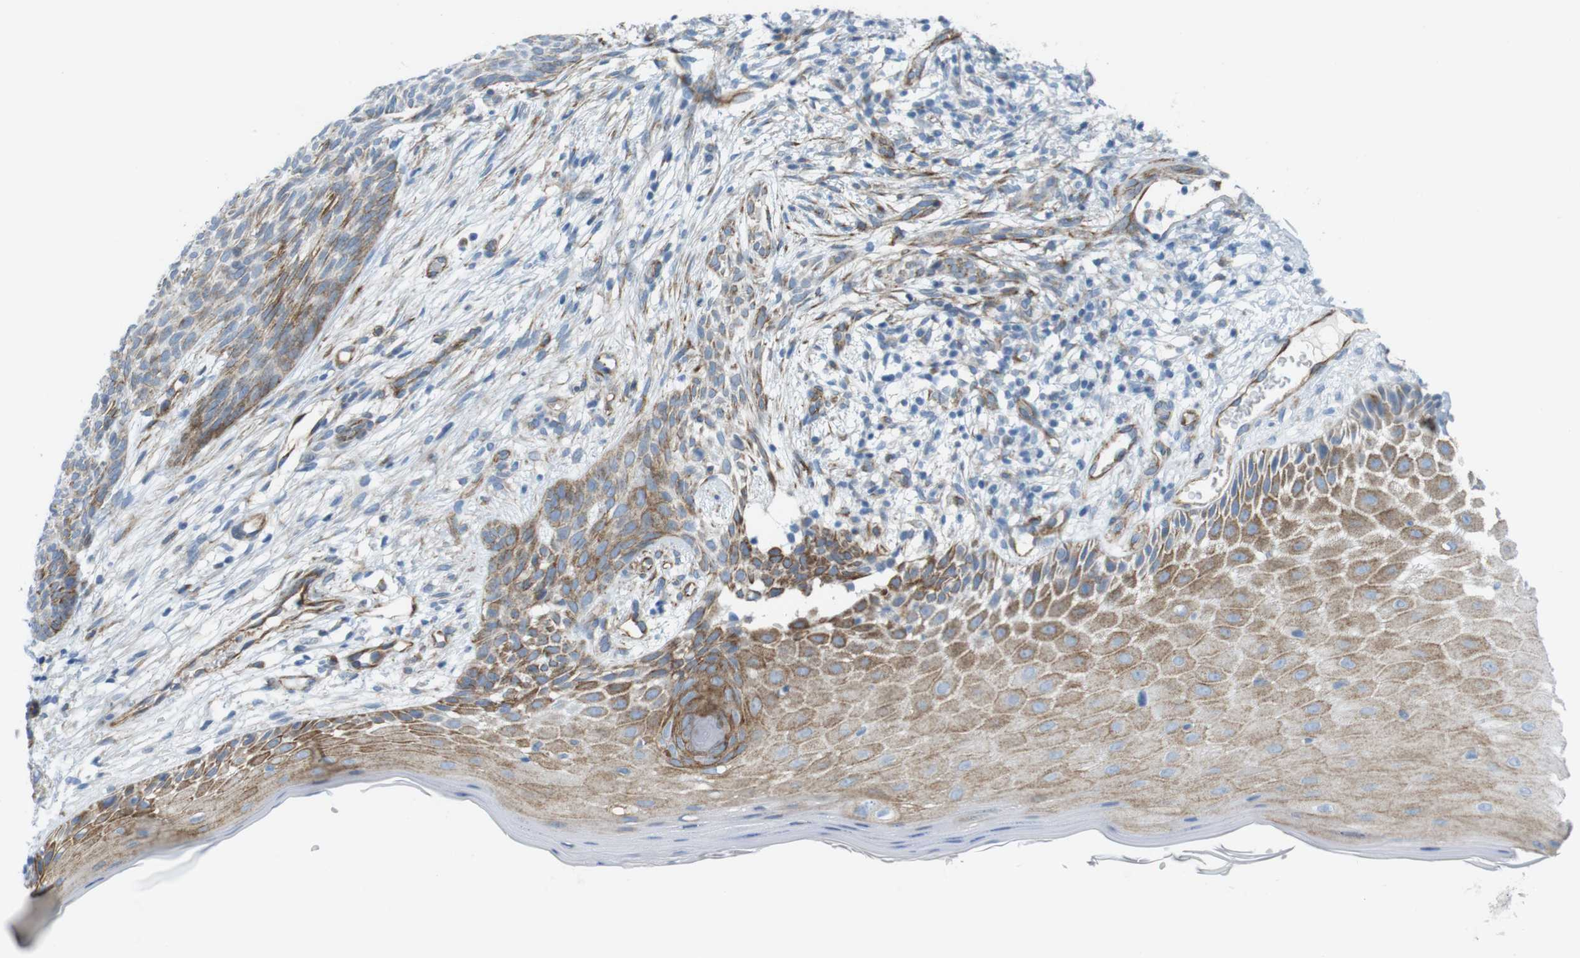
{"staining": {"intensity": "moderate", "quantity": "25%-75%", "location": "cytoplasmic/membranous"}, "tissue": "skin cancer", "cell_type": "Tumor cells", "image_type": "cancer", "snomed": [{"axis": "morphology", "description": "Basal cell carcinoma"}, {"axis": "topography", "description": "Skin"}], "caption": "Moderate cytoplasmic/membranous protein staining is appreciated in about 25%-75% of tumor cells in skin basal cell carcinoma. (DAB (3,3'-diaminobenzidine) IHC, brown staining for protein, blue staining for nuclei).", "gene": "MYH9", "patient": {"sex": "female", "age": 59}}